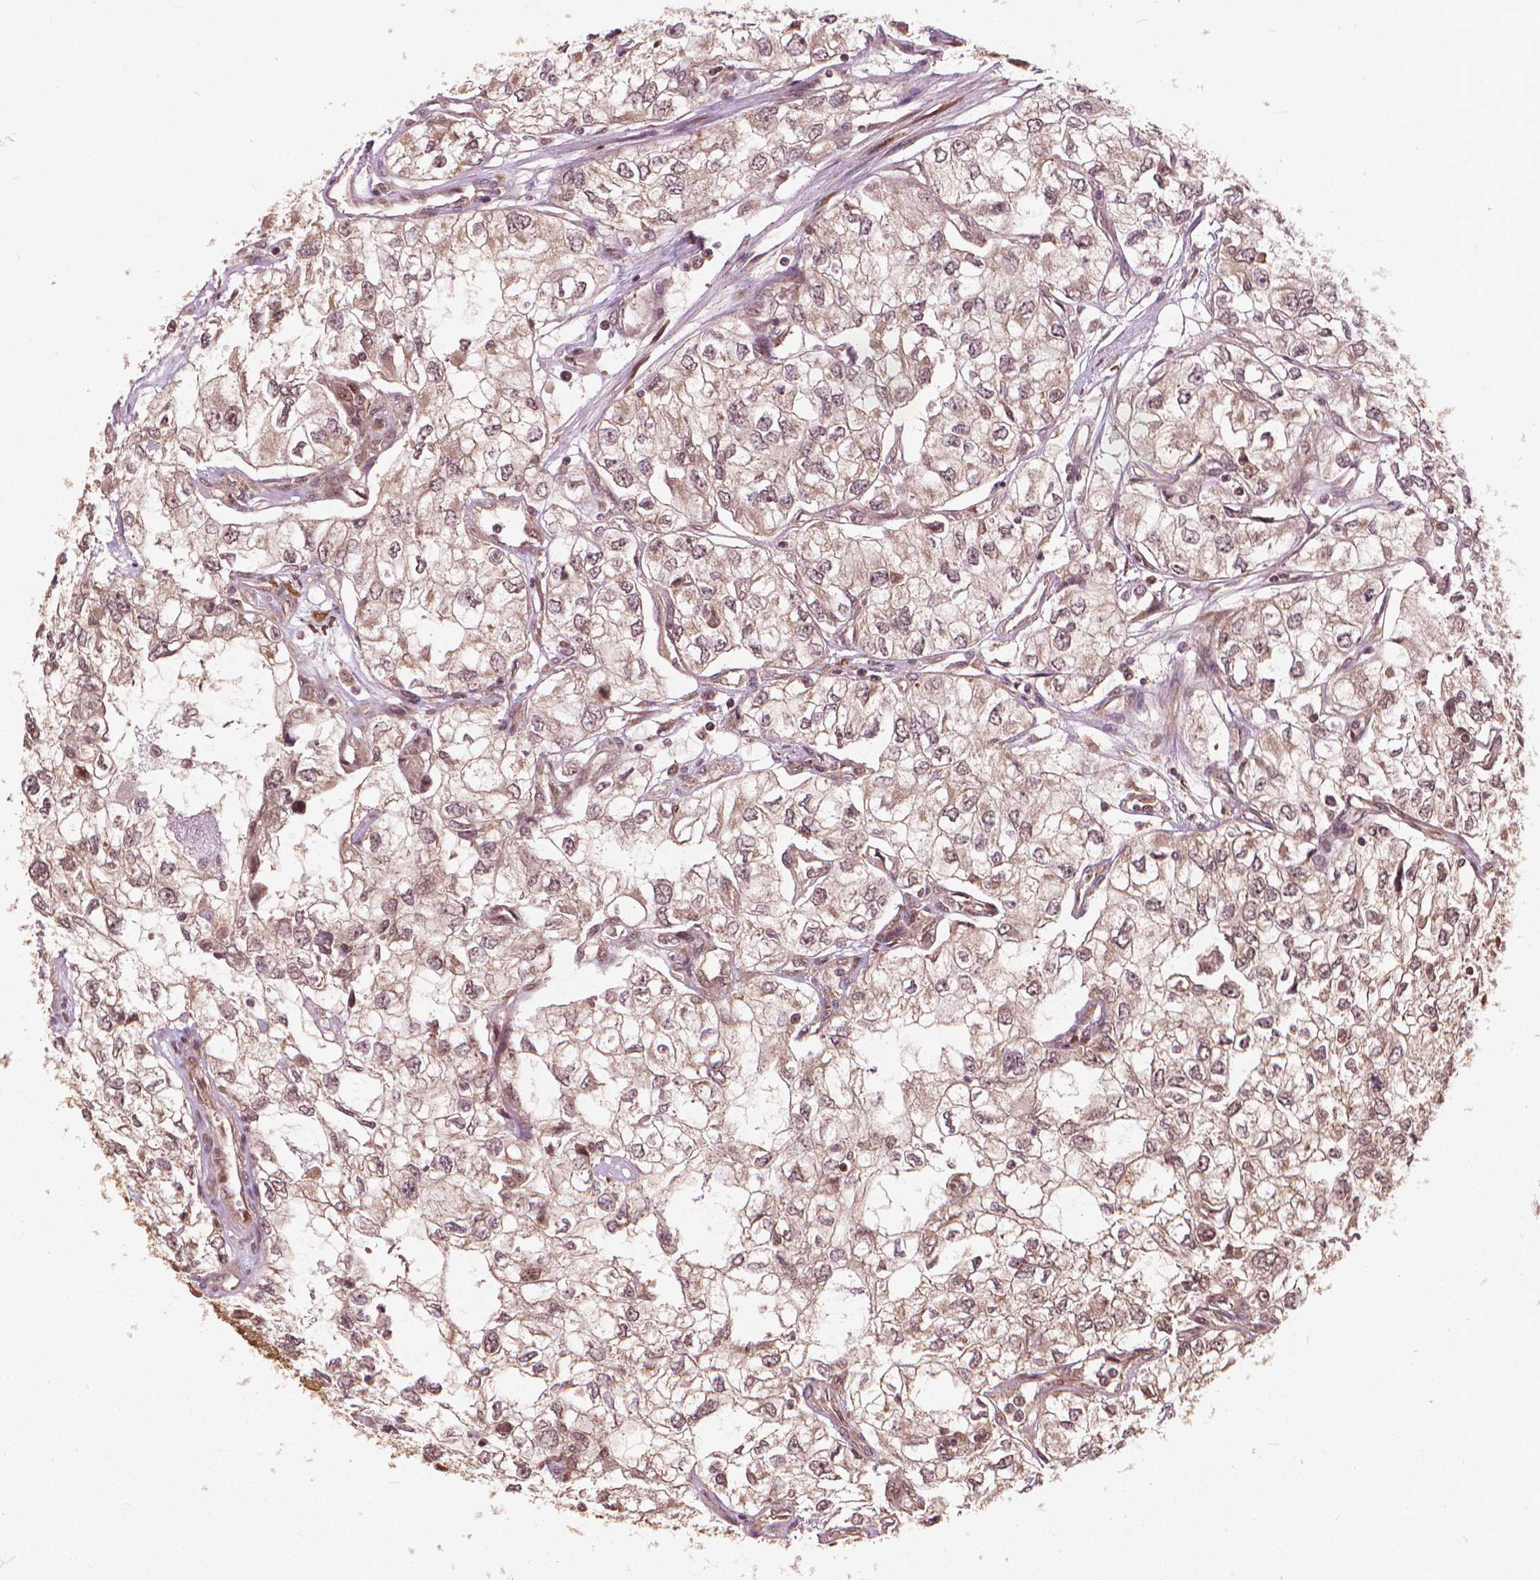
{"staining": {"intensity": "moderate", "quantity": "<25%", "location": "cytoplasmic/membranous,nuclear"}, "tissue": "renal cancer", "cell_type": "Tumor cells", "image_type": "cancer", "snomed": [{"axis": "morphology", "description": "Adenocarcinoma, NOS"}, {"axis": "topography", "description": "Kidney"}], "caption": "Immunohistochemistry (DAB) staining of renal cancer reveals moderate cytoplasmic/membranous and nuclear protein expression in approximately <25% of tumor cells. (IHC, brightfield microscopy, high magnification).", "gene": "SSU72", "patient": {"sex": "female", "age": 59}}